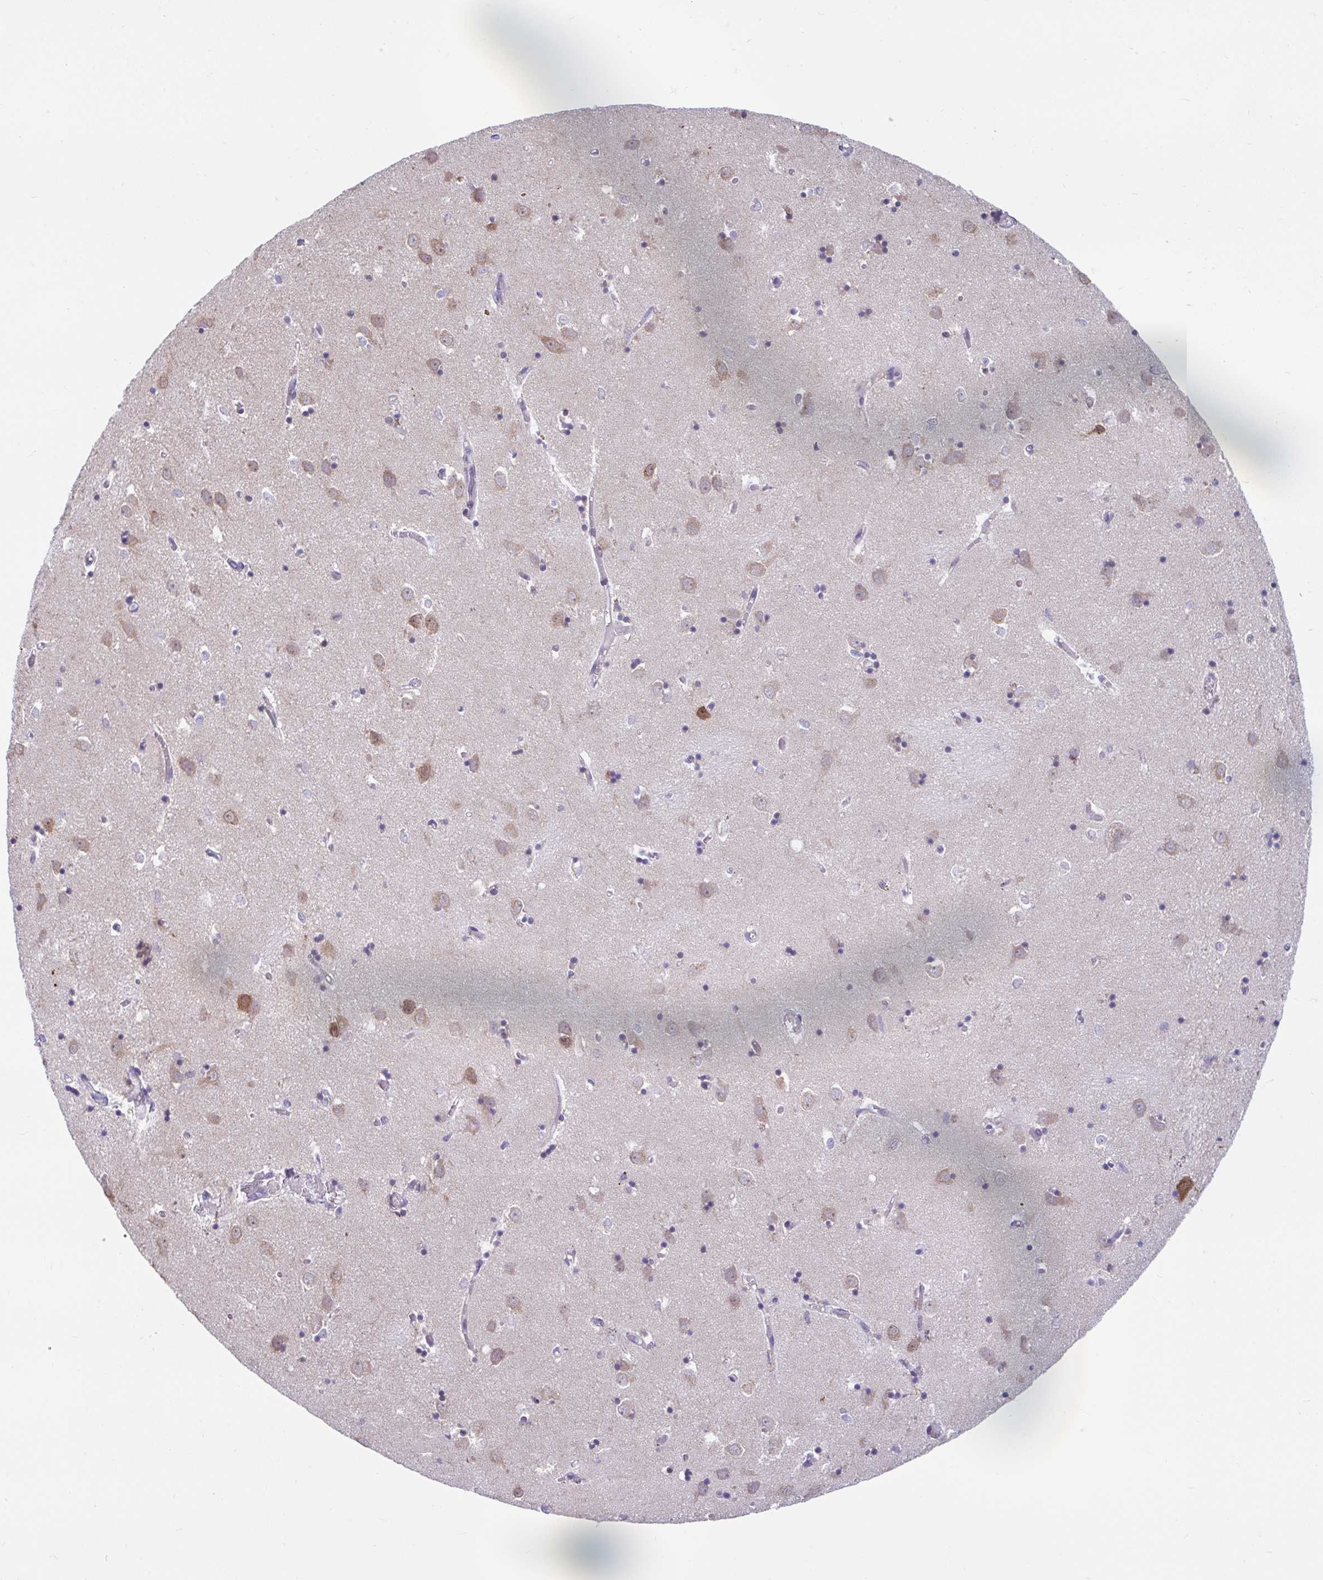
{"staining": {"intensity": "negative", "quantity": "none", "location": "none"}, "tissue": "caudate", "cell_type": "Glial cells", "image_type": "normal", "snomed": [{"axis": "morphology", "description": "Normal tissue, NOS"}, {"axis": "topography", "description": "Lateral ventricle wall"}], "caption": "High power microscopy image of an immunohistochemistry (IHC) histopathology image of unremarkable caudate, revealing no significant expression in glial cells.", "gene": "CCSAP", "patient": {"sex": "male", "age": 70}}